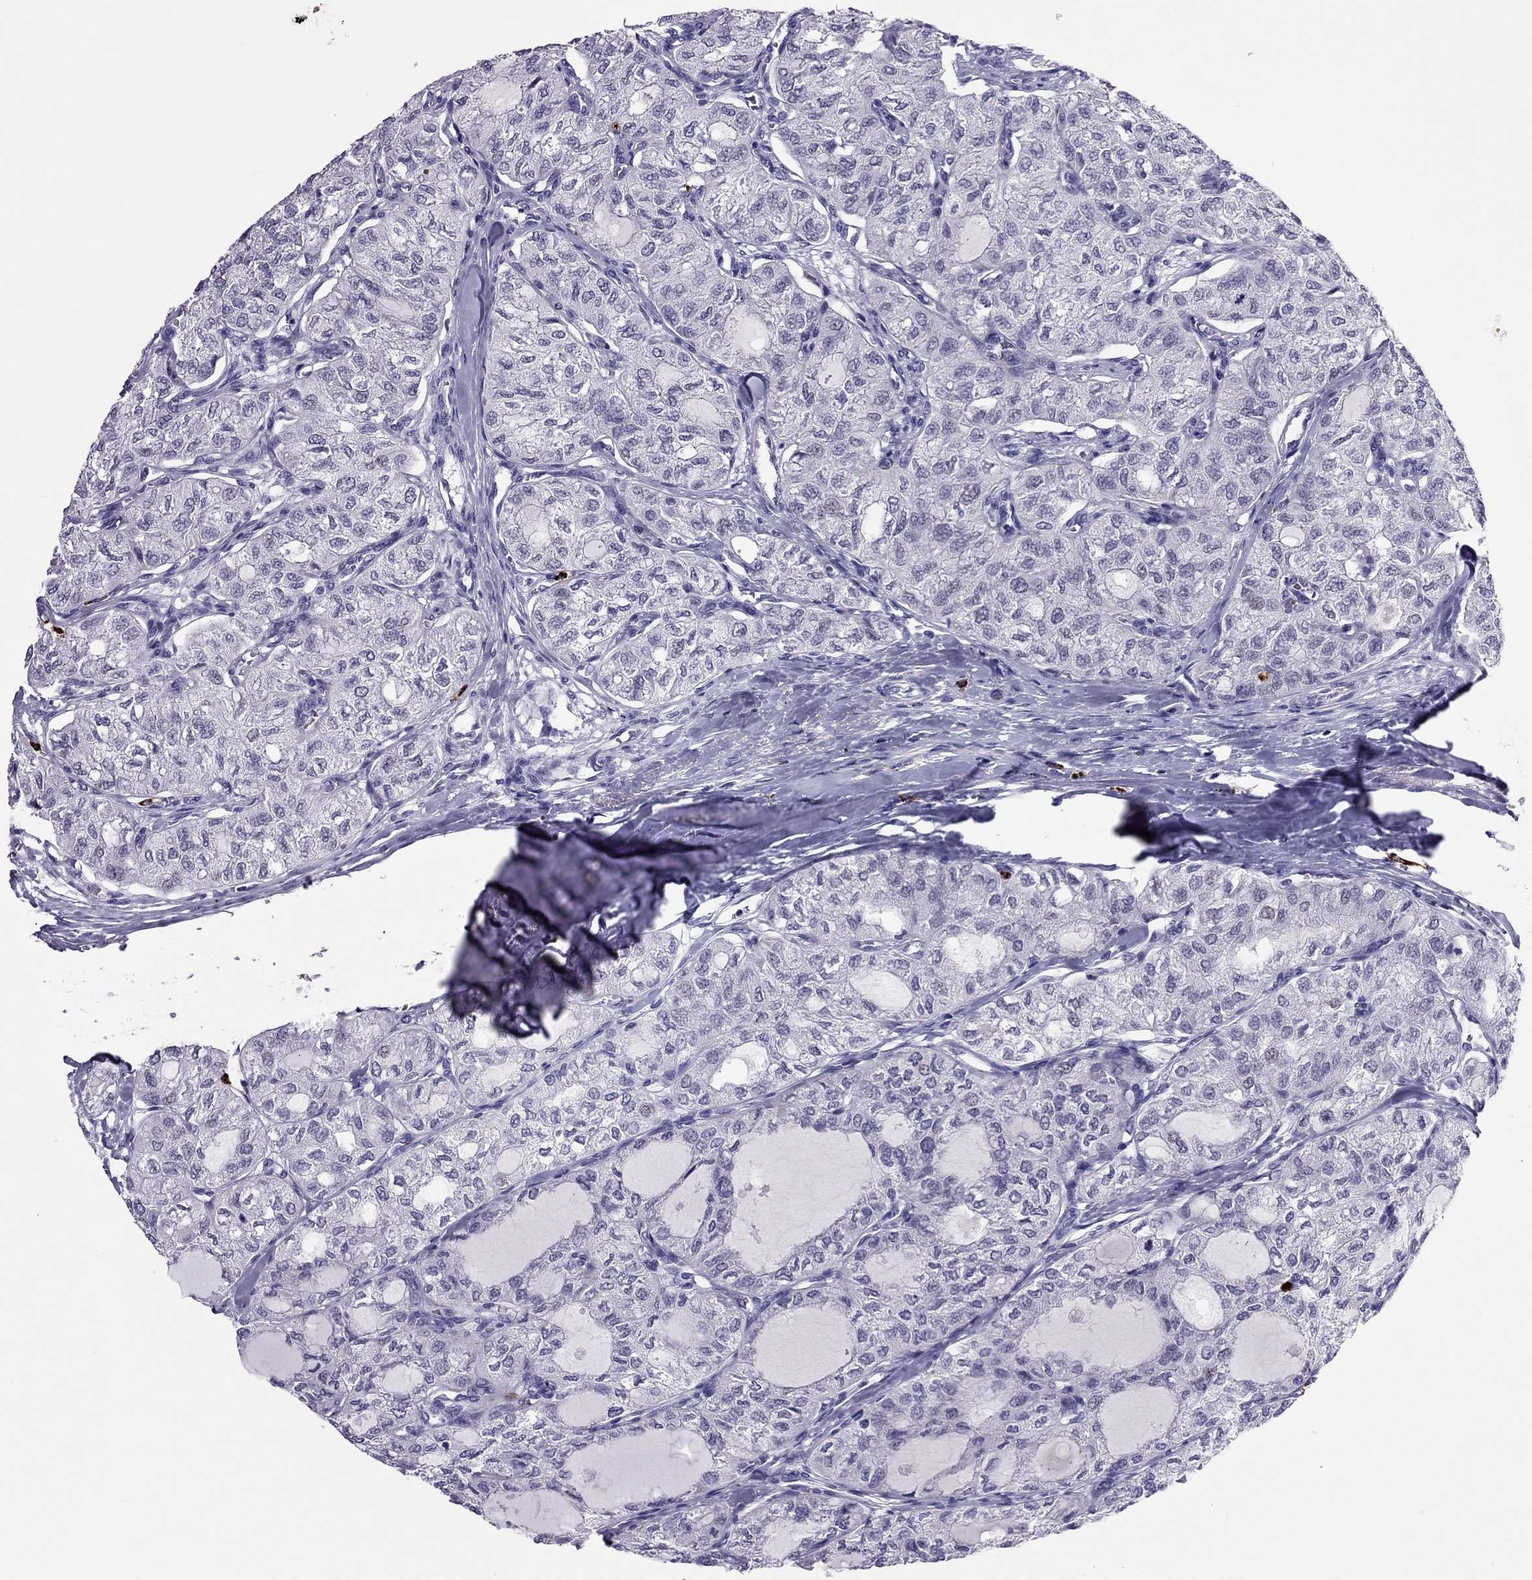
{"staining": {"intensity": "negative", "quantity": "none", "location": "none"}, "tissue": "thyroid cancer", "cell_type": "Tumor cells", "image_type": "cancer", "snomed": [{"axis": "morphology", "description": "Follicular adenoma carcinoma, NOS"}, {"axis": "topography", "description": "Thyroid gland"}], "caption": "Tumor cells are negative for protein expression in human thyroid cancer (follicular adenoma carcinoma).", "gene": "CCL27", "patient": {"sex": "male", "age": 75}}